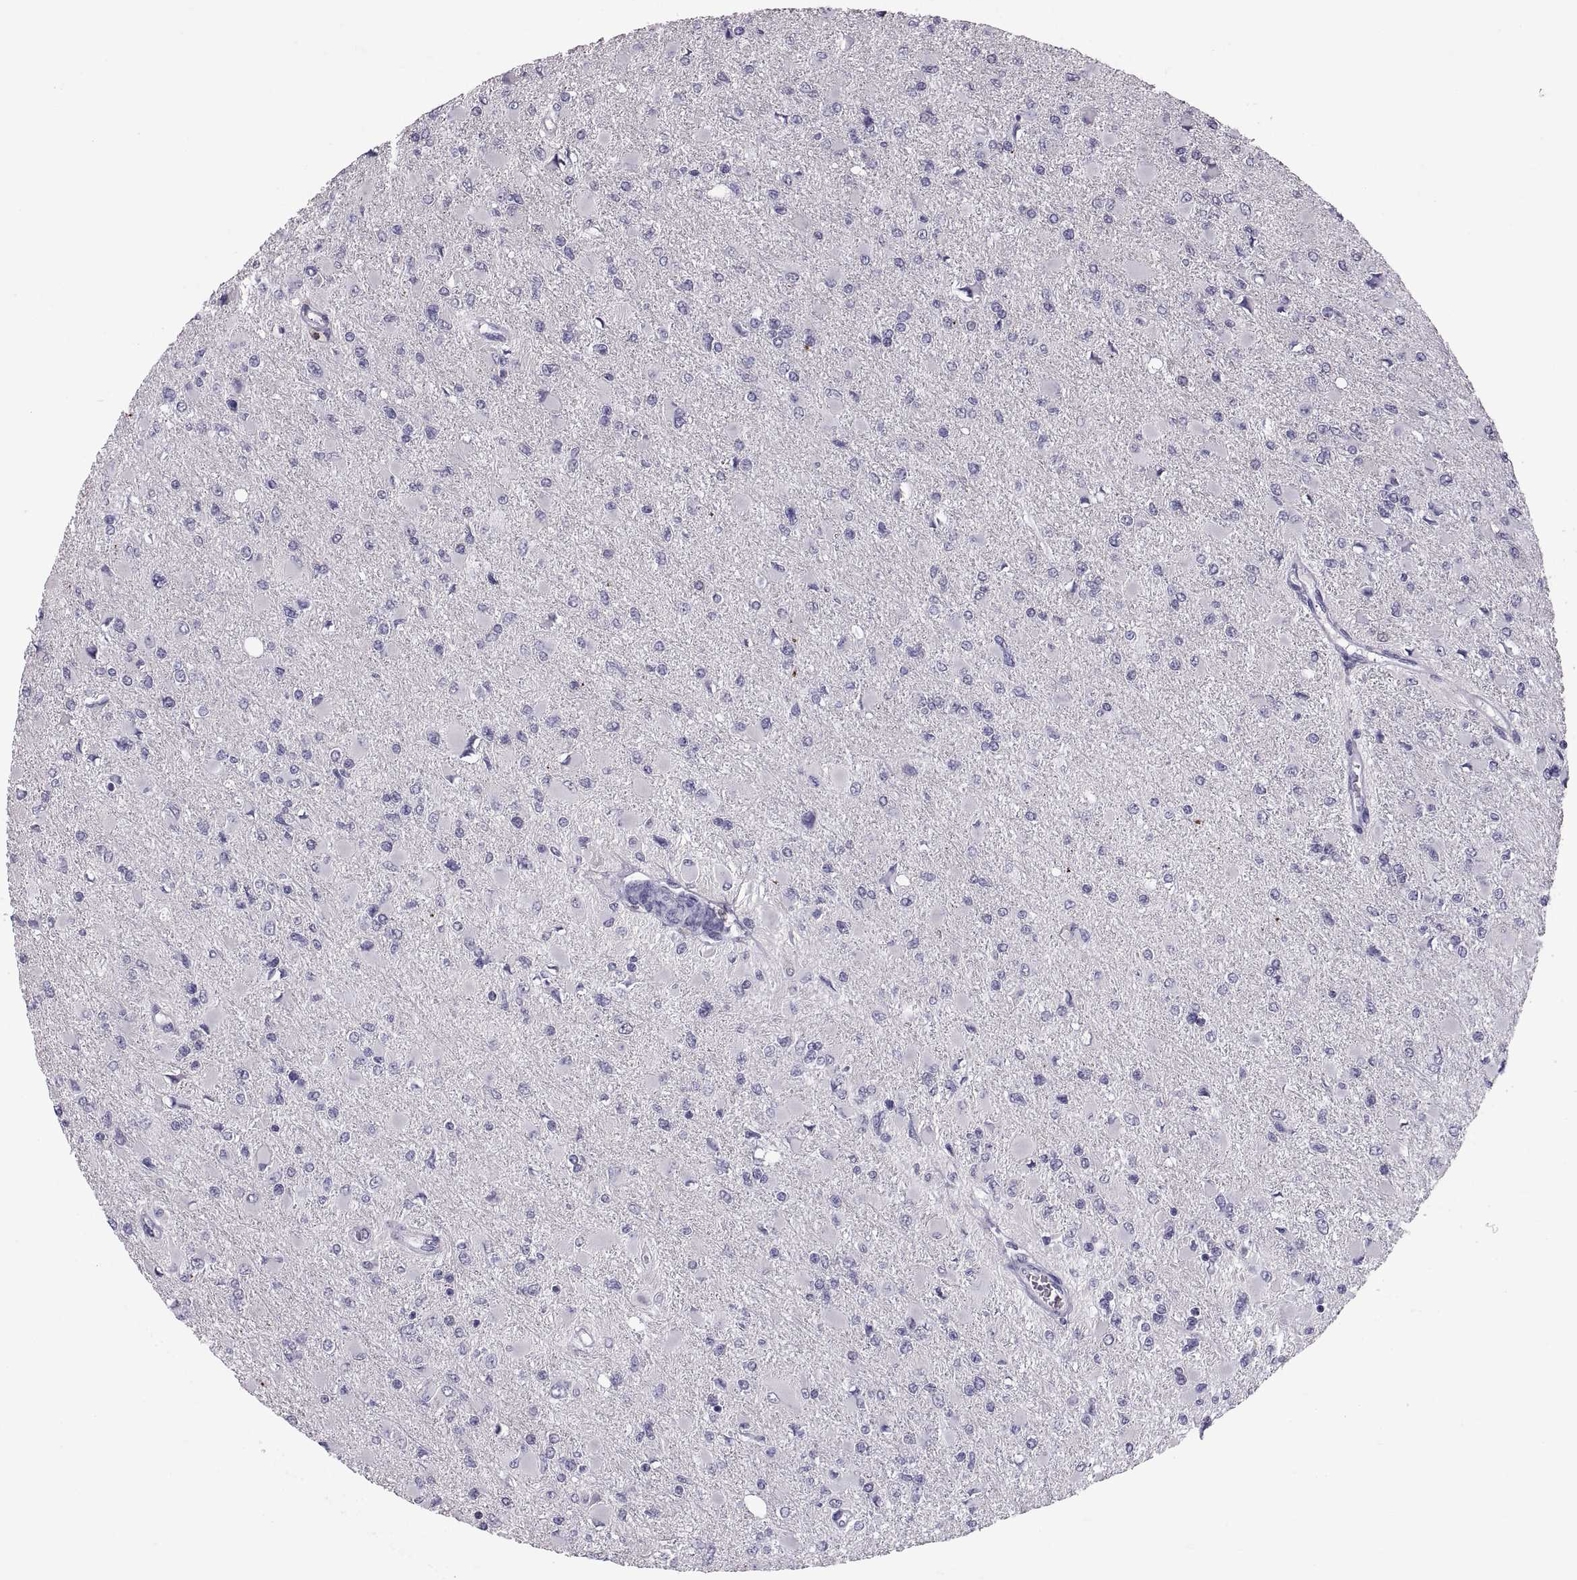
{"staining": {"intensity": "negative", "quantity": "none", "location": "none"}, "tissue": "glioma", "cell_type": "Tumor cells", "image_type": "cancer", "snomed": [{"axis": "morphology", "description": "Glioma, malignant, High grade"}, {"axis": "topography", "description": "Cerebral cortex"}], "caption": "Malignant high-grade glioma stained for a protein using immunohistochemistry (IHC) exhibits no staining tumor cells.", "gene": "PTN", "patient": {"sex": "female", "age": 36}}